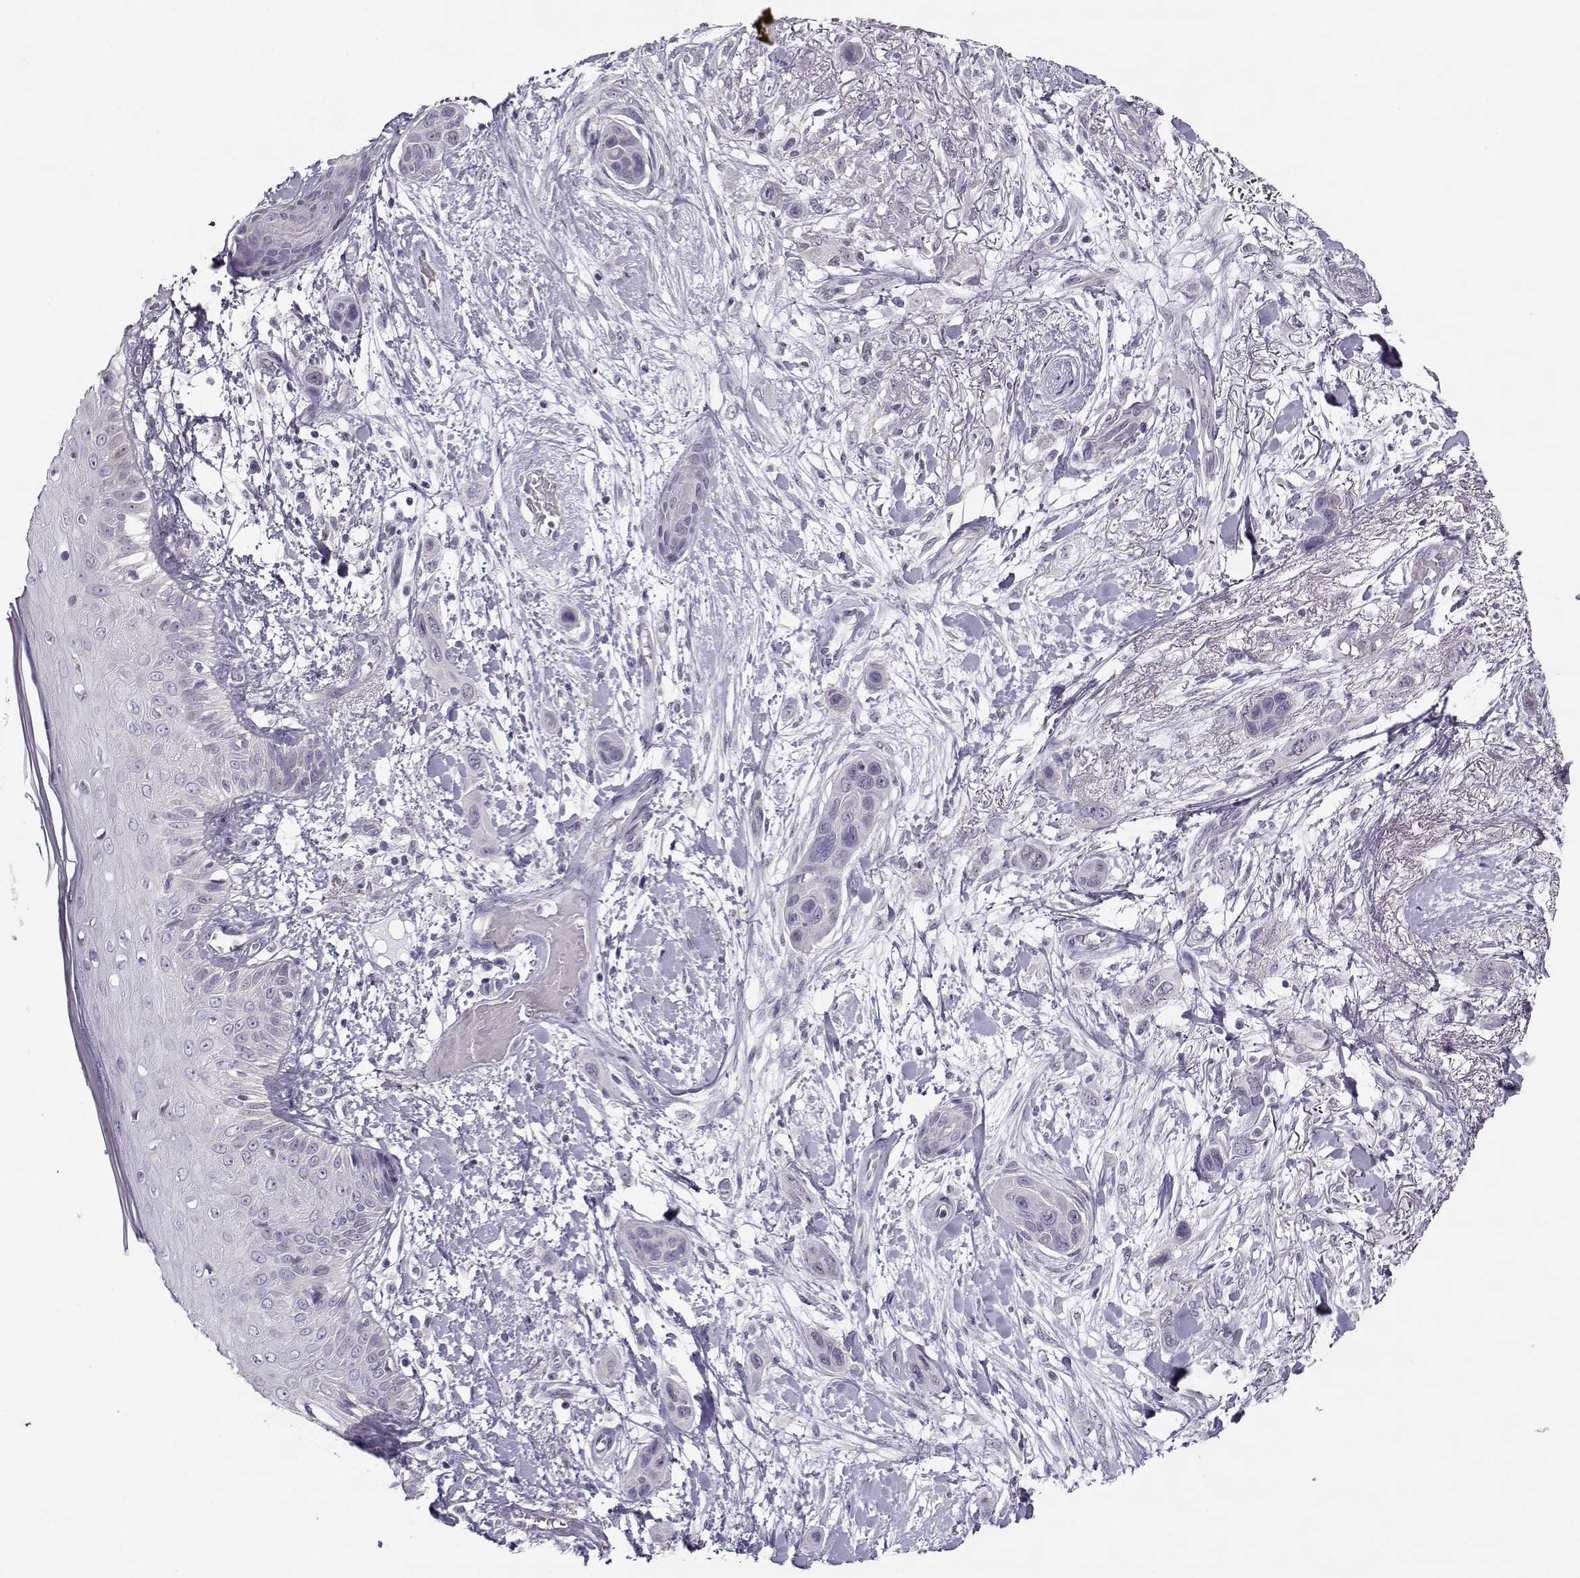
{"staining": {"intensity": "negative", "quantity": "none", "location": "none"}, "tissue": "skin cancer", "cell_type": "Tumor cells", "image_type": "cancer", "snomed": [{"axis": "morphology", "description": "Squamous cell carcinoma, NOS"}, {"axis": "topography", "description": "Skin"}], "caption": "Skin squamous cell carcinoma stained for a protein using immunohistochemistry (IHC) reveals no positivity tumor cells.", "gene": "TEX55", "patient": {"sex": "male", "age": 79}}